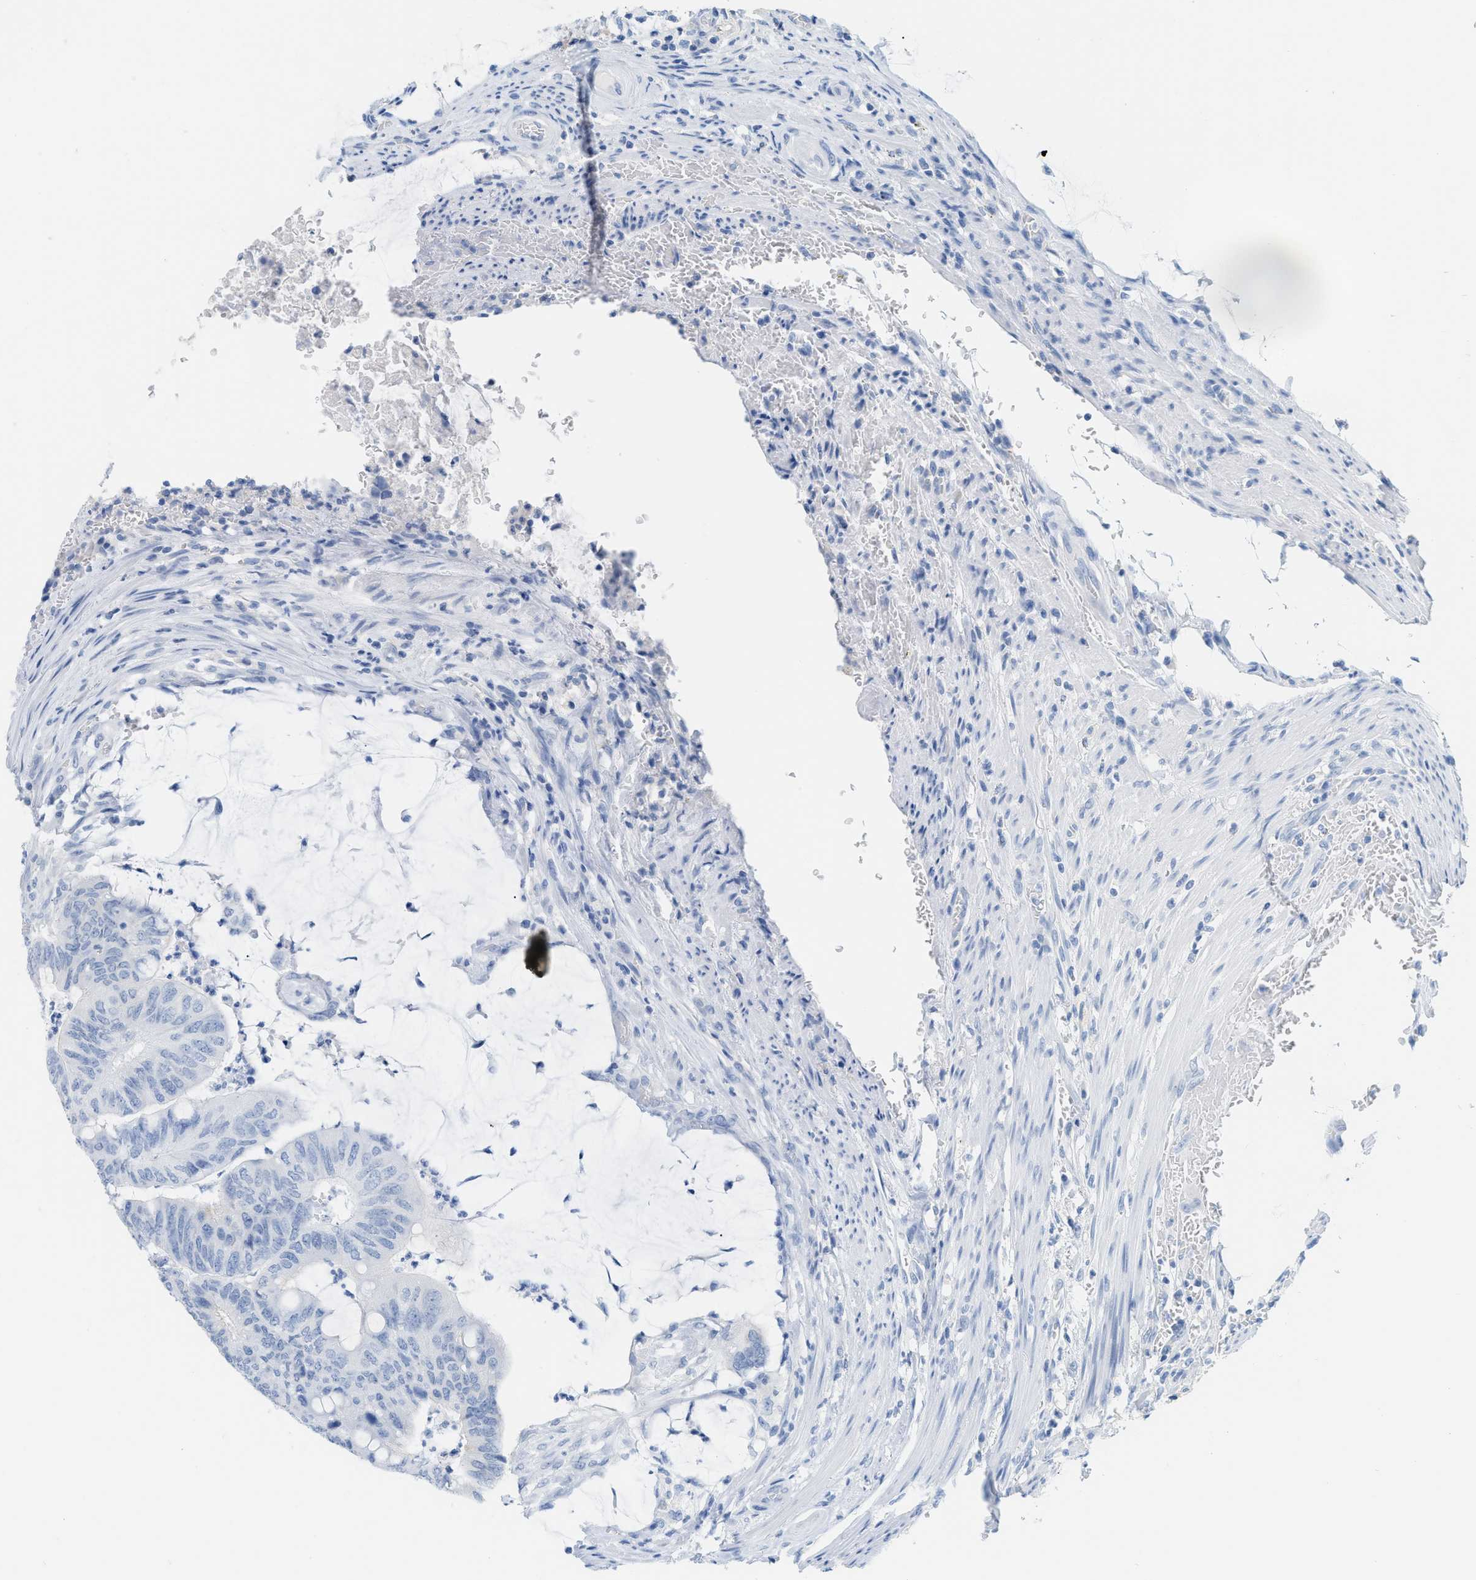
{"staining": {"intensity": "negative", "quantity": "none", "location": "none"}, "tissue": "colorectal cancer", "cell_type": "Tumor cells", "image_type": "cancer", "snomed": [{"axis": "morphology", "description": "Normal tissue, NOS"}, {"axis": "morphology", "description": "Adenocarcinoma, NOS"}, {"axis": "topography", "description": "Rectum"}], "caption": "This is a image of IHC staining of colorectal cancer (adenocarcinoma), which shows no positivity in tumor cells.", "gene": "PAPPA", "patient": {"sex": "male", "age": 92}}